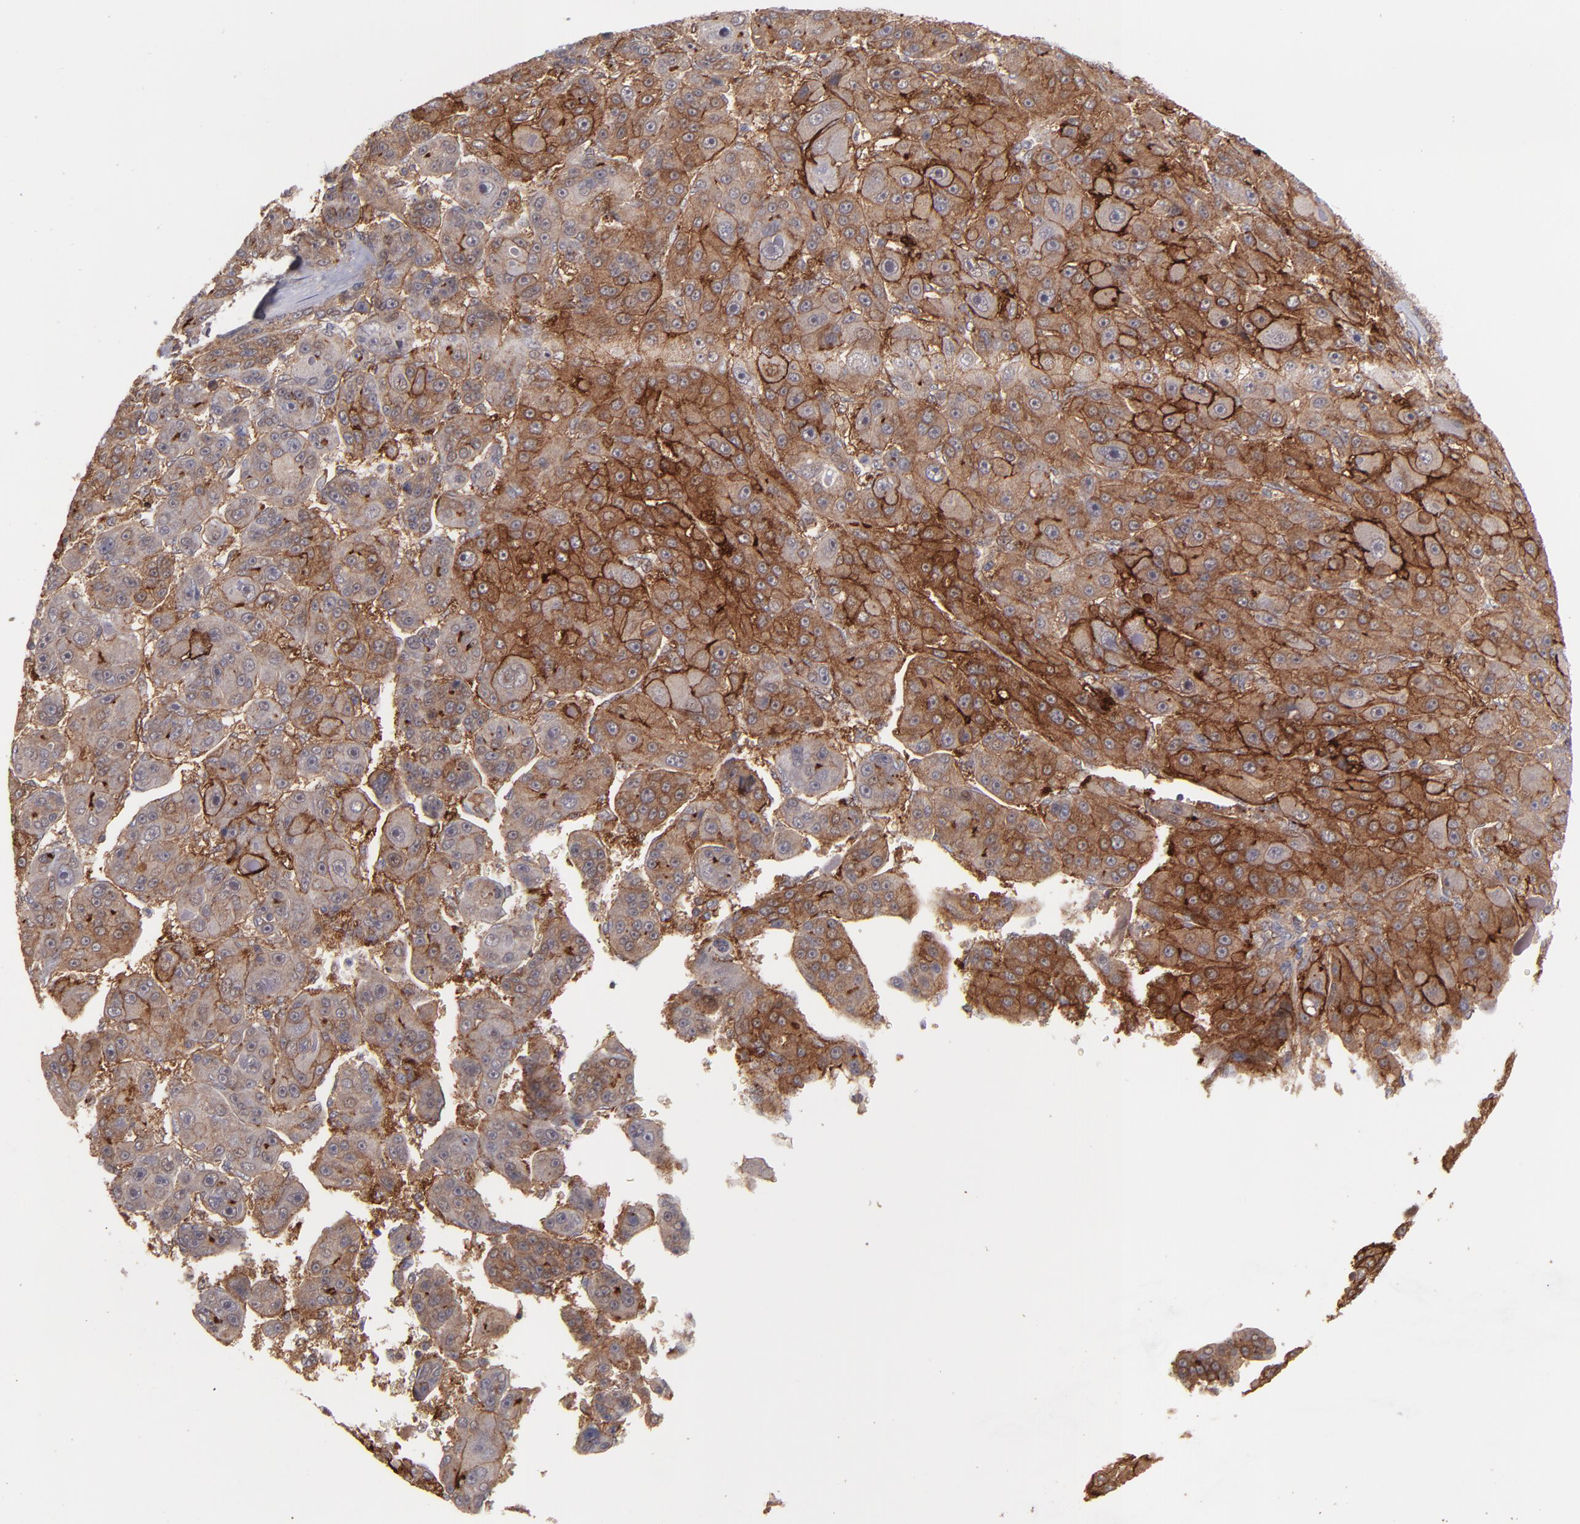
{"staining": {"intensity": "moderate", "quantity": ">75%", "location": "cytoplasmic/membranous"}, "tissue": "liver cancer", "cell_type": "Tumor cells", "image_type": "cancer", "snomed": [{"axis": "morphology", "description": "Carcinoma, Hepatocellular, NOS"}, {"axis": "topography", "description": "Liver"}], "caption": "Liver cancer stained with IHC demonstrates moderate cytoplasmic/membranous staining in about >75% of tumor cells.", "gene": "ICAM1", "patient": {"sex": "male", "age": 76}}